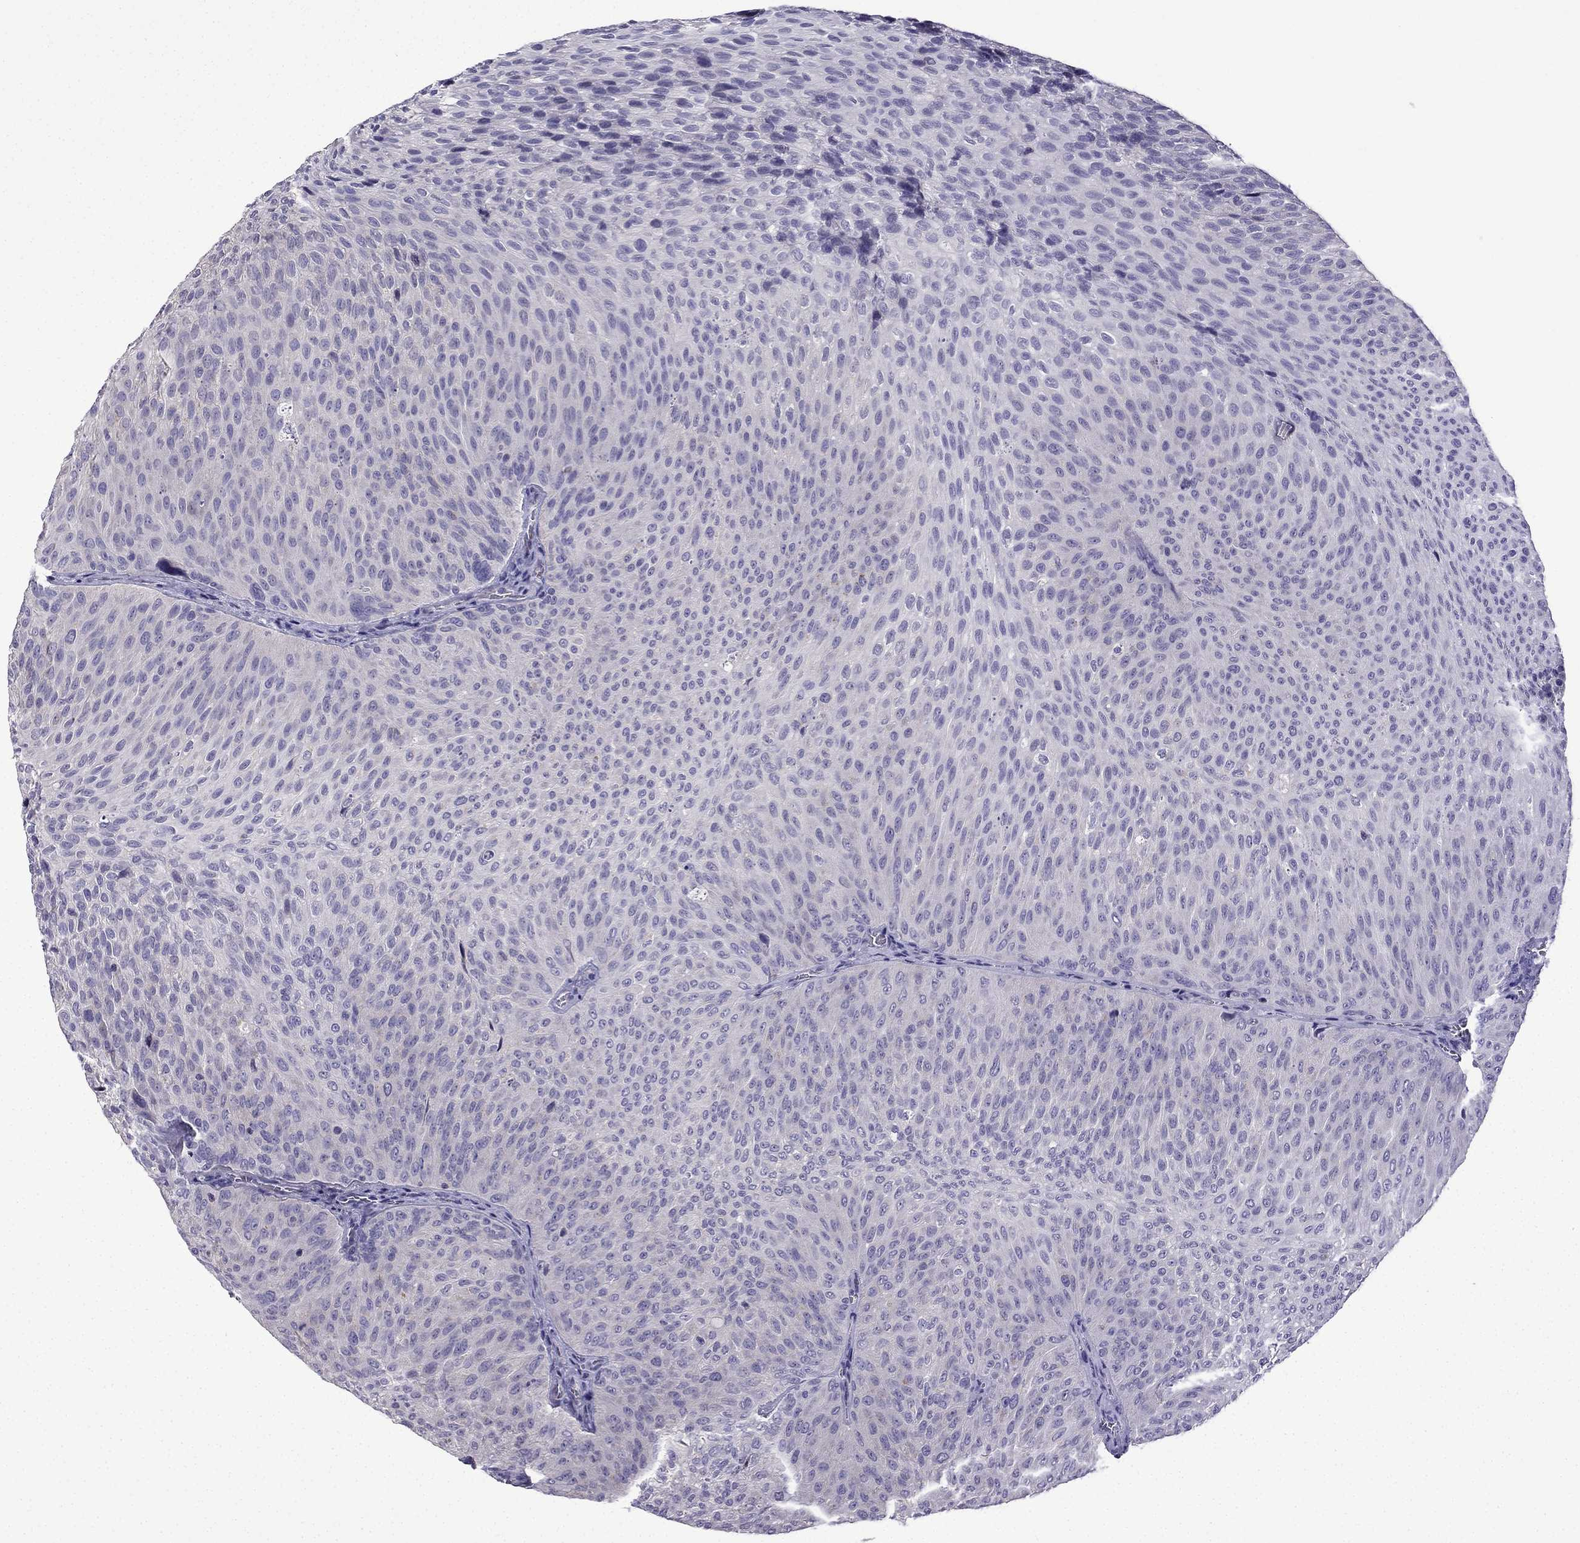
{"staining": {"intensity": "negative", "quantity": "none", "location": "none"}, "tissue": "urothelial cancer", "cell_type": "Tumor cells", "image_type": "cancer", "snomed": [{"axis": "morphology", "description": "Urothelial carcinoma, Low grade"}, {"axis": "topography", "description": "Urinary bladder"}], "caption": "IHC micrograph of neoplastic tissue: urothelial carcinoma (low-grade) stained with DAB (3,3'-diaminobenzidine) reveals no significant protein positivity in tumor cells.", "gene": "TTN", "patient": {"sex": "male", "age": 78}}